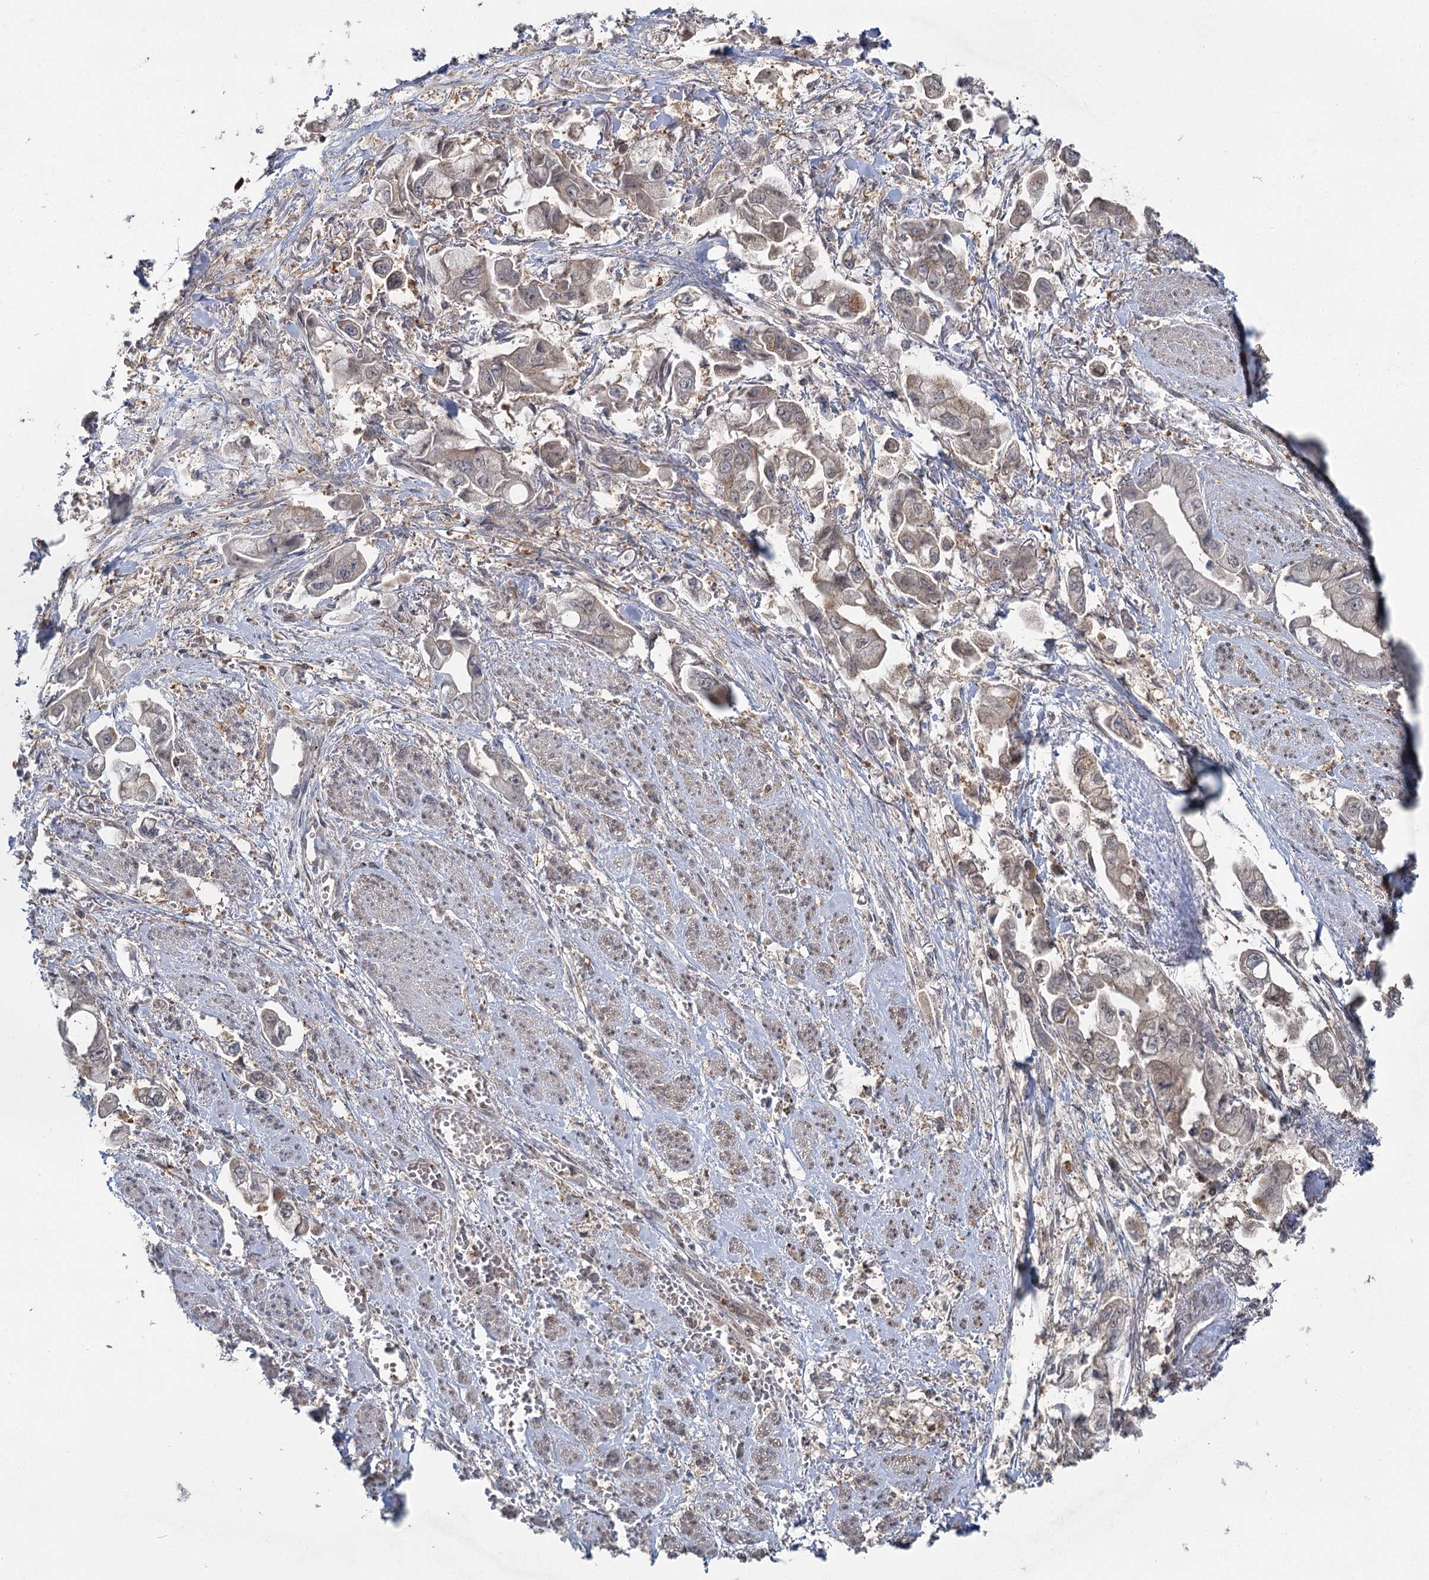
{"staining": {"intensity": "weak", "quantity": "<25%", "location": "cytoplasmic/membranous"}, "tissue": "stomach cancer", "cell_type": "Tumor cells", "image_type": "cancer", "snomed": [{"axis": "morphology", "description": "Adenocarcinoma, NOS"}, {"axis": "topography", "description": "Stomach"}], "caption": "IHC histopathology image of neoplastic tissue: stomach adenocarcinoma stained with DAB (3,3'-diaminobenzidine) exhibits no significant protein positivity in tumor cells. (Immunohistochemistry, brightfield microscopy, high magnification).", "gene": "WDR44", "patient": {"sex": "male", "age": 62}}